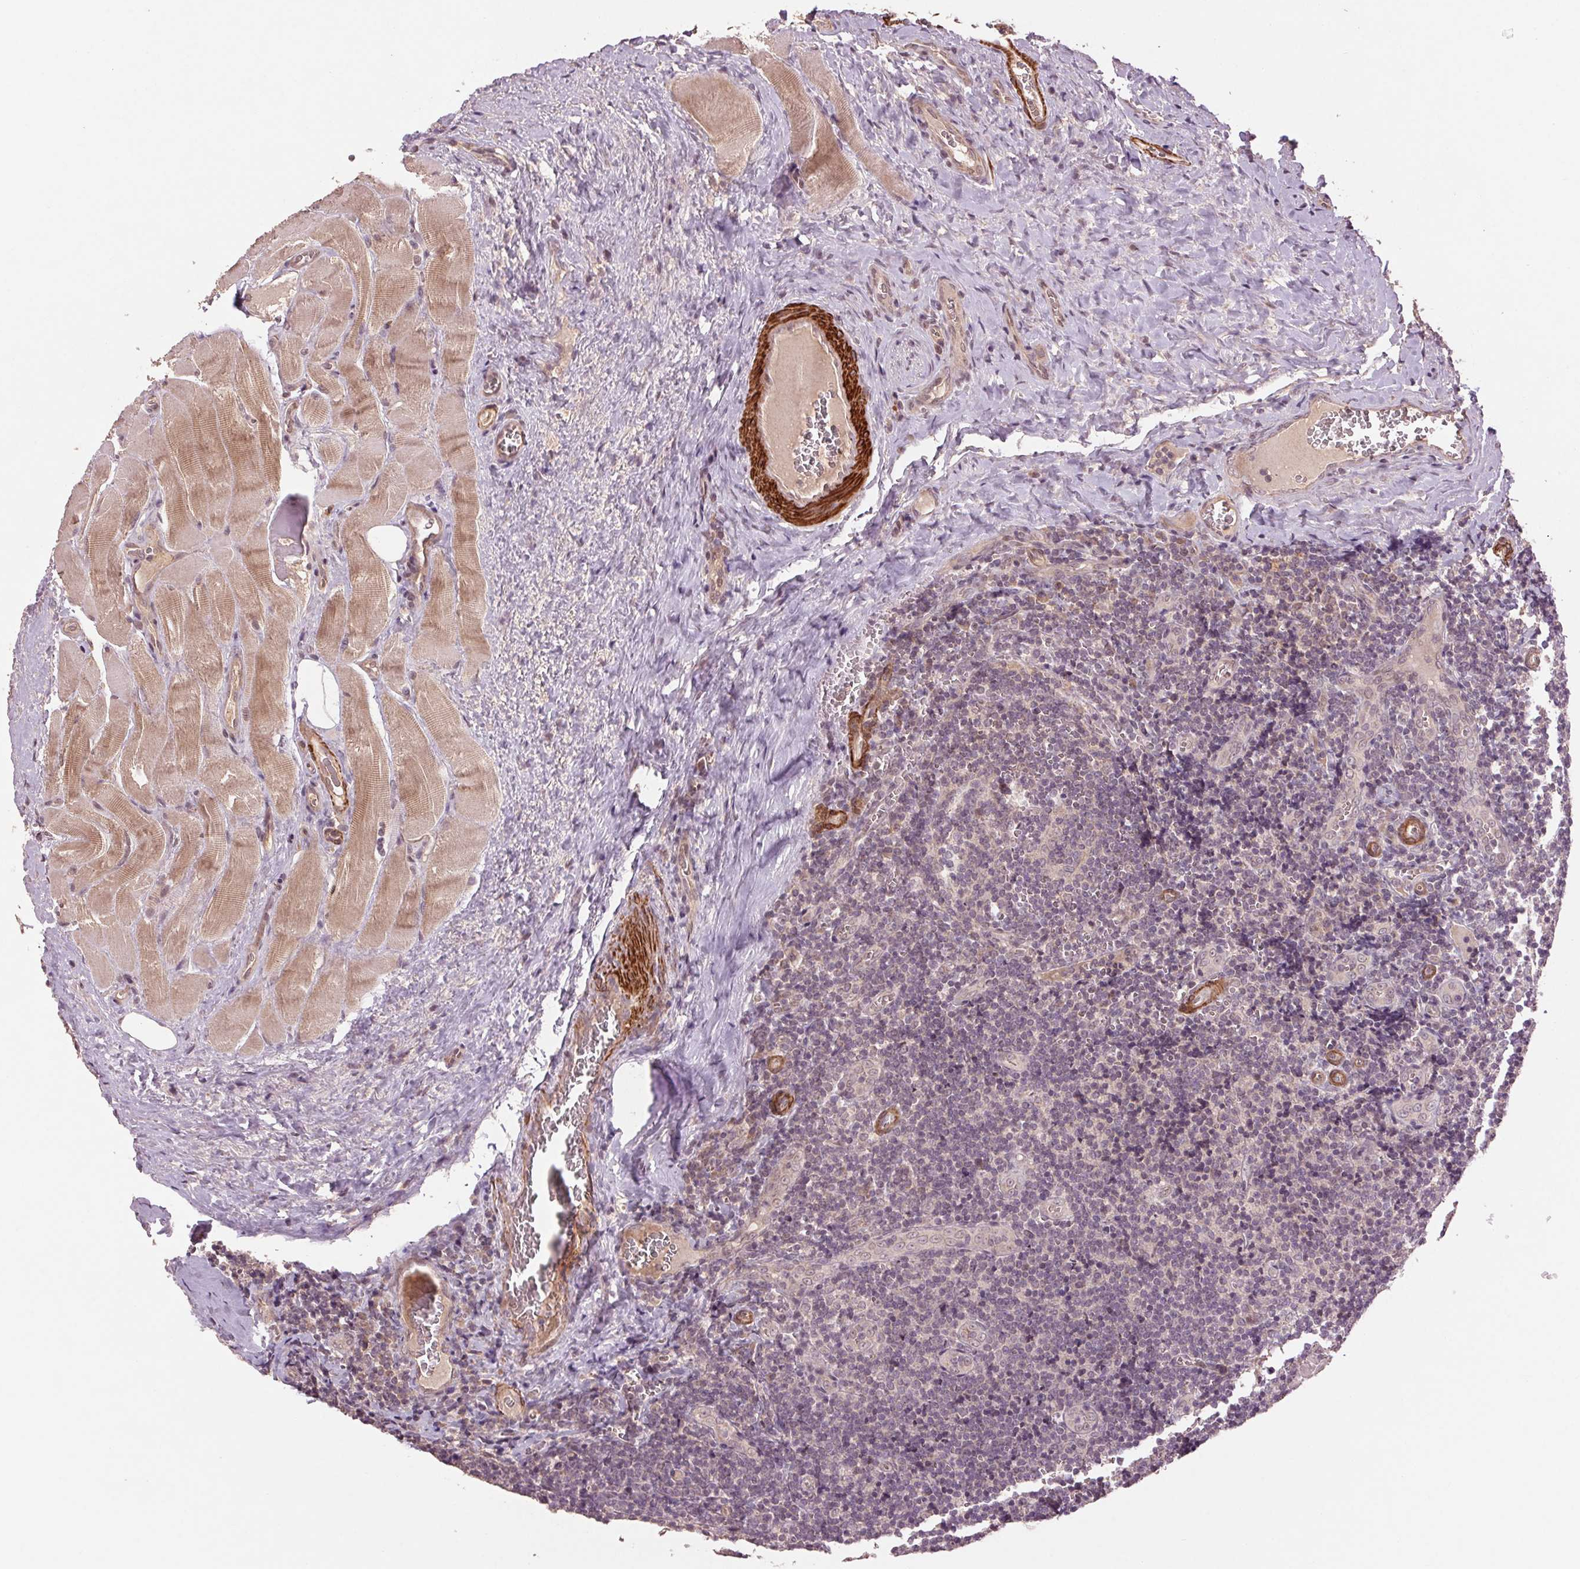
{"staining": {"intensity": "negative", "quantity": "none", "location": "none"}, "tissue": "tonsil", "cell_type": "Germinal center cells", "image_type": "normal", "snomed": [{"axis": "morphology", "description": "Normal tissue, NOS"}, {"axis": "morphology", "description": "Inflammation, NOS"}, {"axis": "topography", "description": "Tonsil"}], "caption": "High power microscopy histopathology image of an immunohistochemistry (IHC) micrograph of normal tonsil, revealing no significant staining in germinal center cells.", "gene": "SMLR1", "patient": {"sex": "female", "age": 31}}